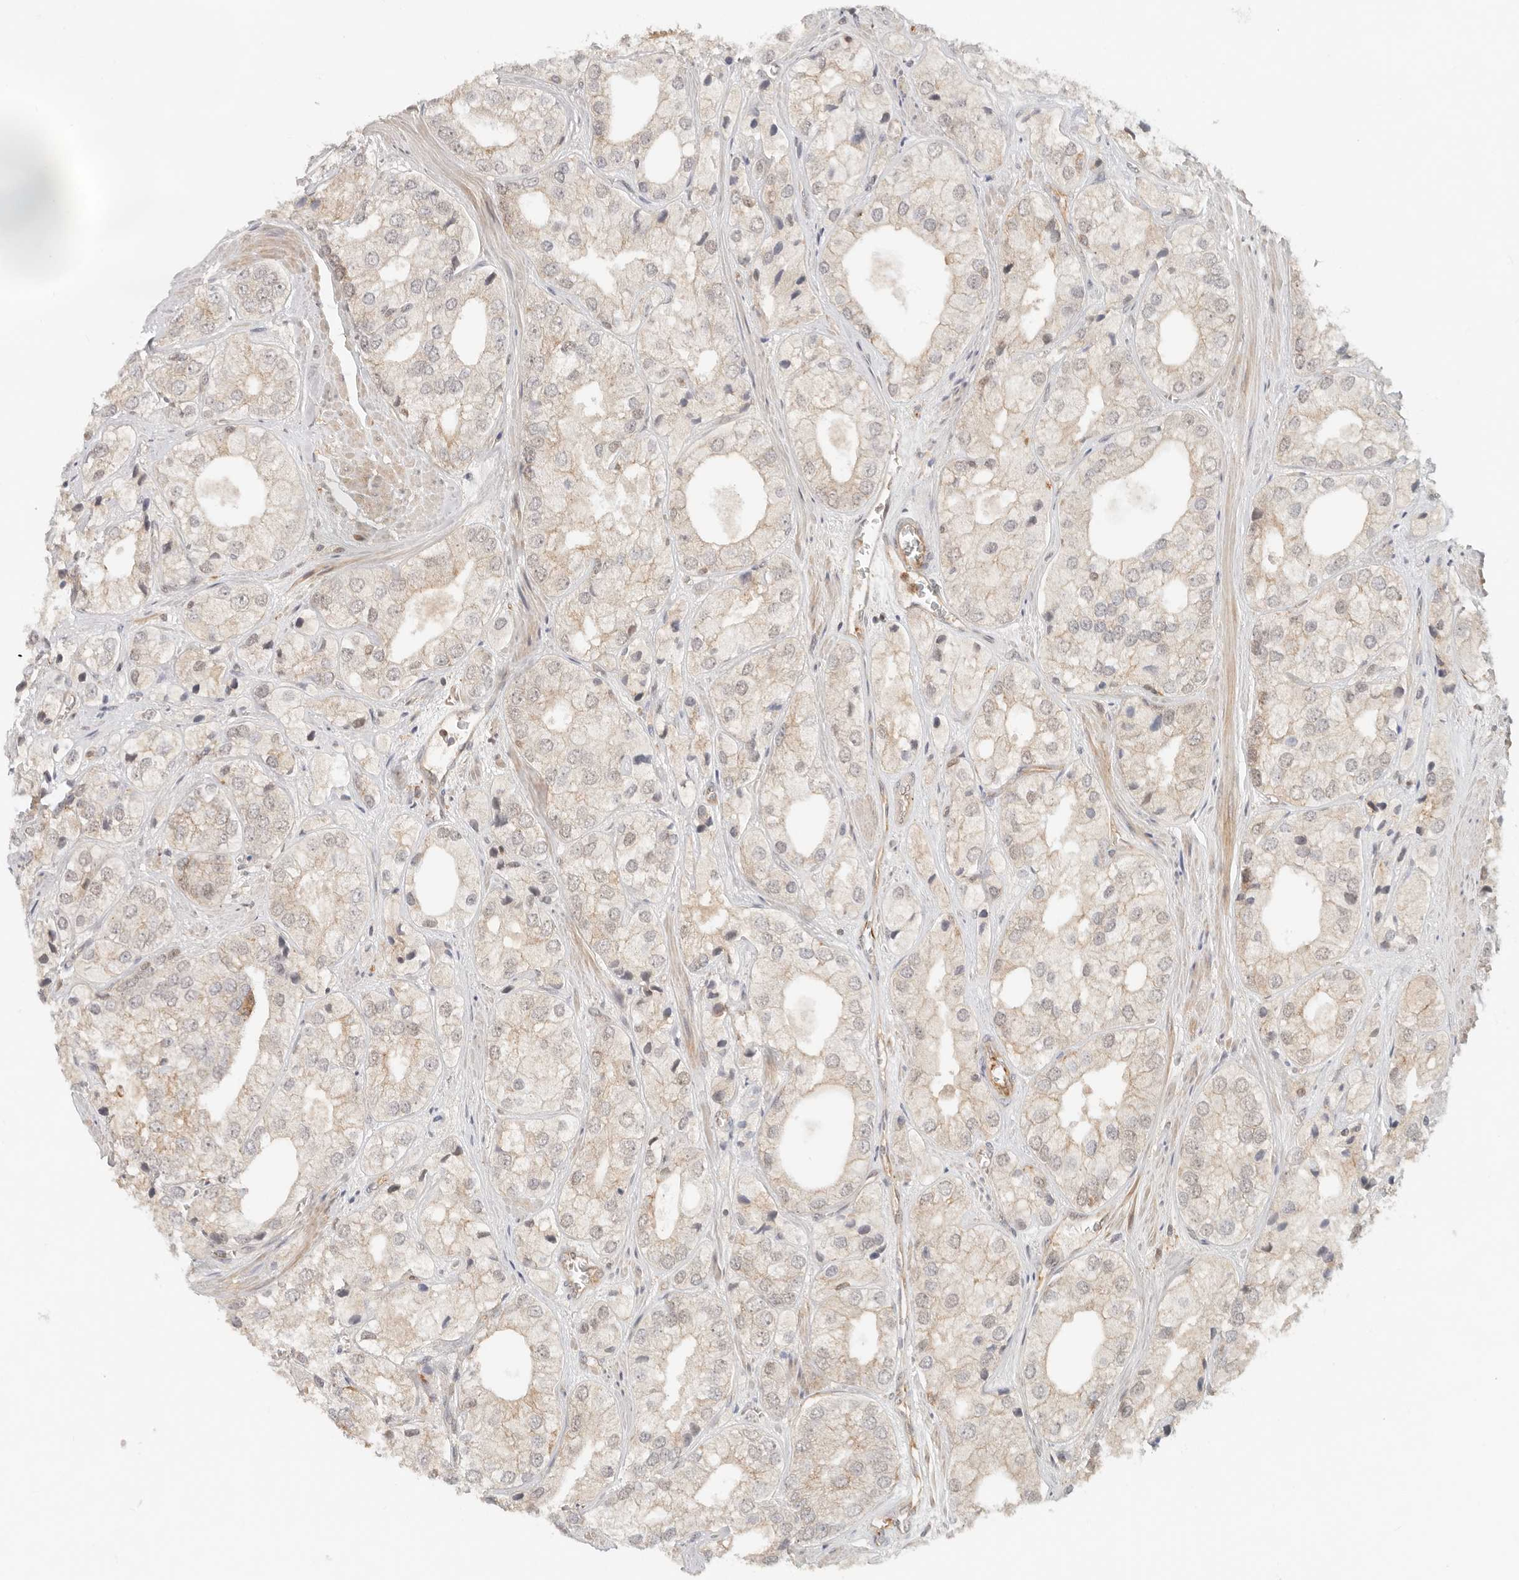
{"staining": {"intensity": "weak", "quantity": "25%-75%", "location": "cytoplasmic/membranous"}, "tissue": "prostate cancer", "cell_type": "Tumor cells", "image_type": "cancer", "snomed": [{"axis": "morphology", "description": "Adenocarcinoma, High grade"}, {"axis": "topography", "description": "Prostate"}], "caption": "This is a photomicrograph of IHC staining of high-grade adenocarcinoma (prostate), which shows weak positivity in the cytoplasmic/membranous of tumor cells.", "gene": "HEXD", "patient": {"sex": "male", "age": 50}}